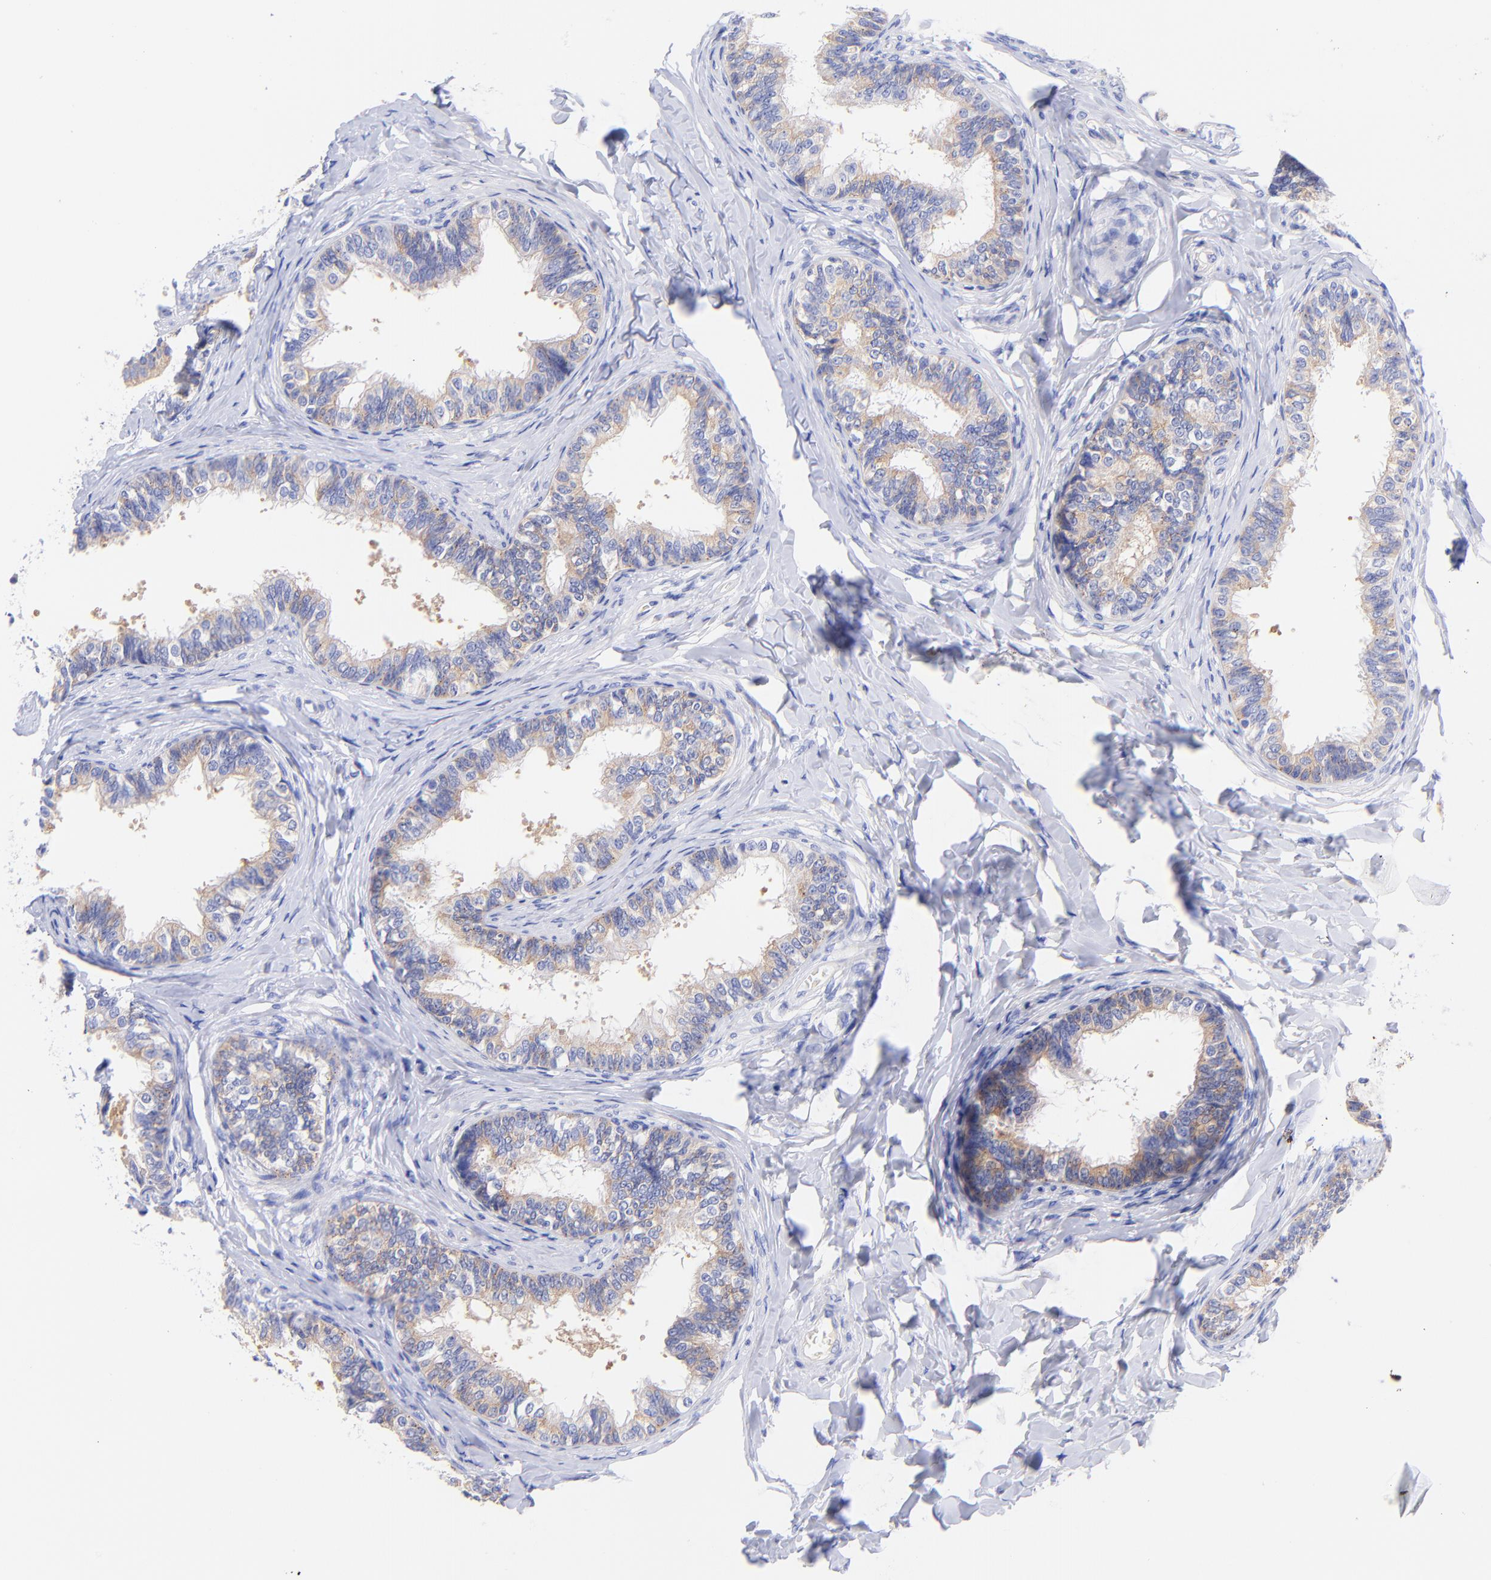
{"staining": {"intensity": "weak", "quantity": "25%-75%", "location": "cytoplasmic/membranous"}, "tissue": "epididymis", "cell_type": "Glandular cells", "image_type": "normal", "snomed": [{"axis": "morphology", "description": "Normal tissue, NOS"}, {"axis": "topography", "description": "Epididymis"}], "caption": "IHC histopathology image of benign epididymis stained for a protein (brown), which exhibits low levels of weak cytoplasmic/membranous positivity in about 25%-75% of glandular cells.", "gene": "GPHN", "patient": {"sex": "male", "age": 26}}